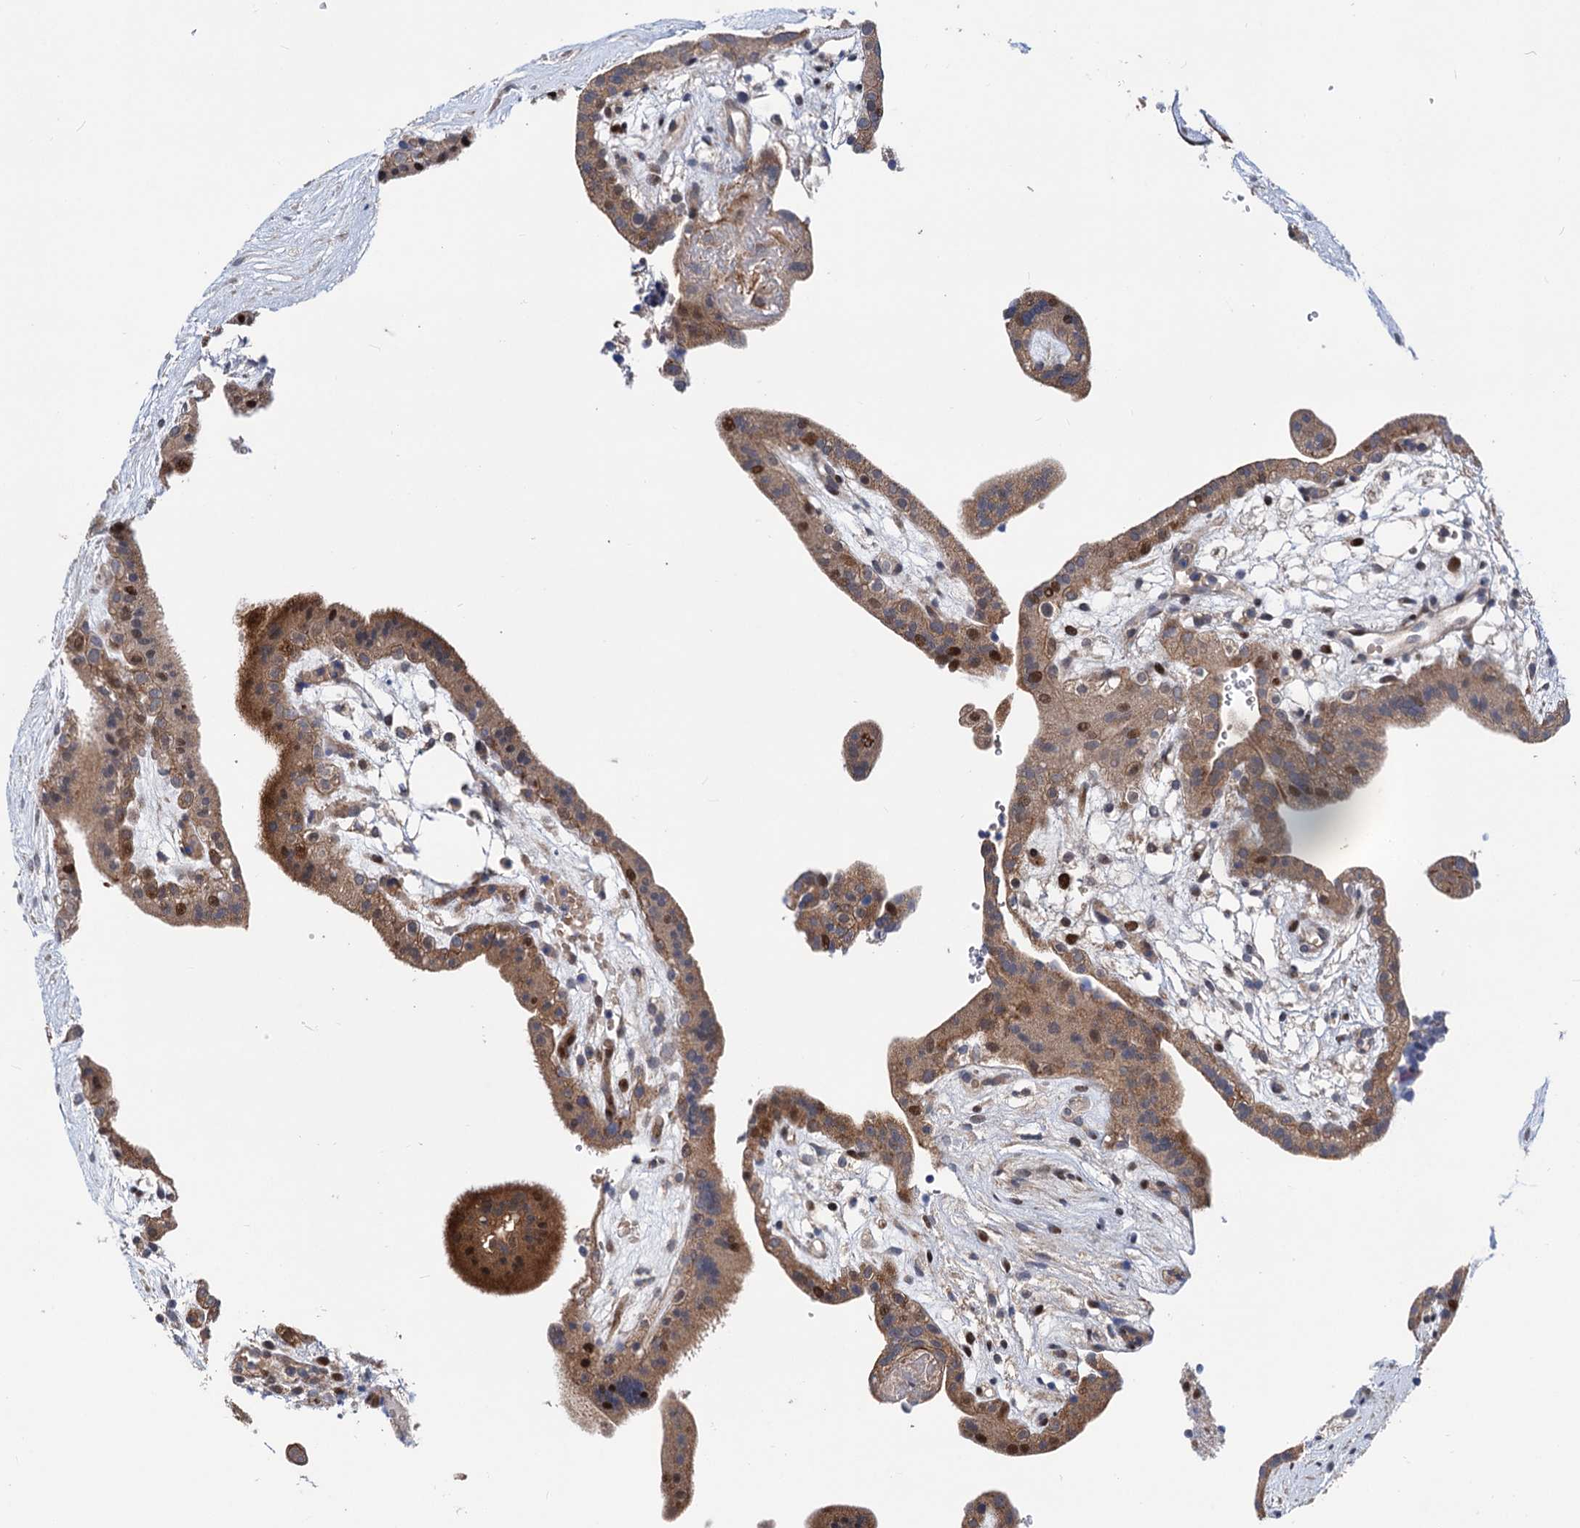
{"staining": {"intensity": "moderate", "quantity": ">75%", "location": "cytoplasmic/membranous,nuclear"}, "tissue": "placenta", "cell_type": "Decidual cells", "image_type": "normal", "snomed": [{"axis": "morphology", "description": "Normal tissue, NOS"}, {"axis": "topography", "description": "Placenta"}], "caption": "Immunohistochemistry (IHC) staining of normal placenta, which shows medium levels of moderate cytoplasmic/membranous,nuclear expression in about >75% of decidual cells indicating moderate cytoplasmic/membranous,nuclear protein staining. The staining was performed using DAB (3,3'-diaminobenzidine) (brown) for protein detection and nuclei were counterstained in hematoxylin (blue).", "gene": "UBR1", "patient": {"sex": "female", "age": 18}}